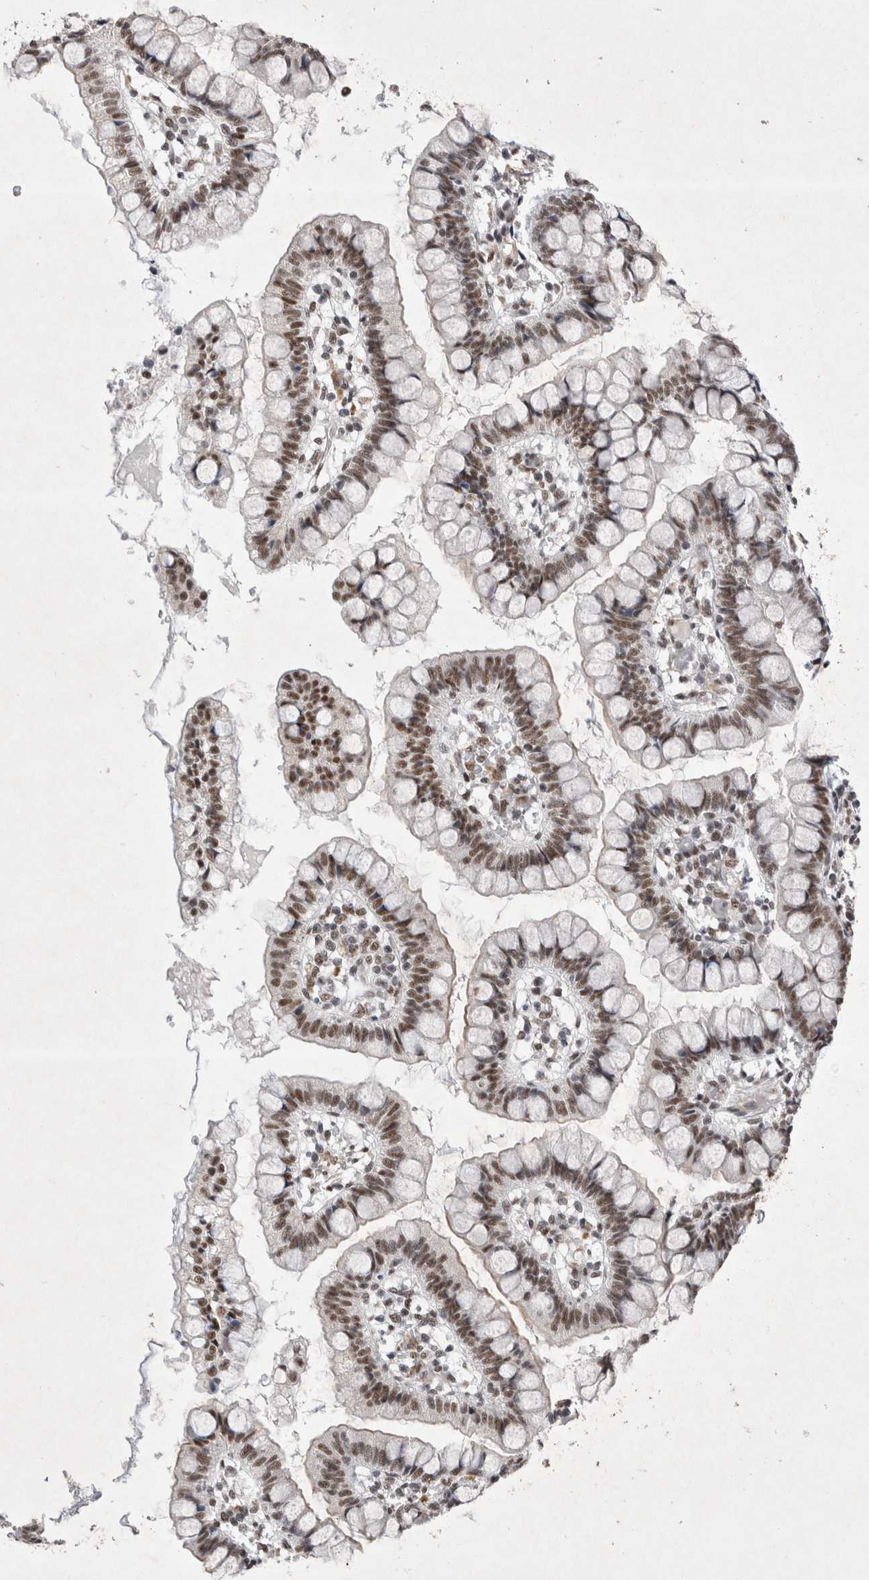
{"staining": {"intensity": "moderate", "quantity": ">75%", "location": "nuclear"}, "tissue": "small intestine", "cell_type": "Glandular cells", "image_type": "normal", "snomed": [{"axis": "morphology", "description": "Normal tissue, NOS"}, {"axis": "morphology", "description": "Developmental malformation"}, {"axis": "topography", "description": "Small intestine"}], "caption": "The immunohistochemical stain shows moderate nuclear expression in glandular cells of benign small intestine.", "gene": "RBM6", "patient": {"sex": "male"}}